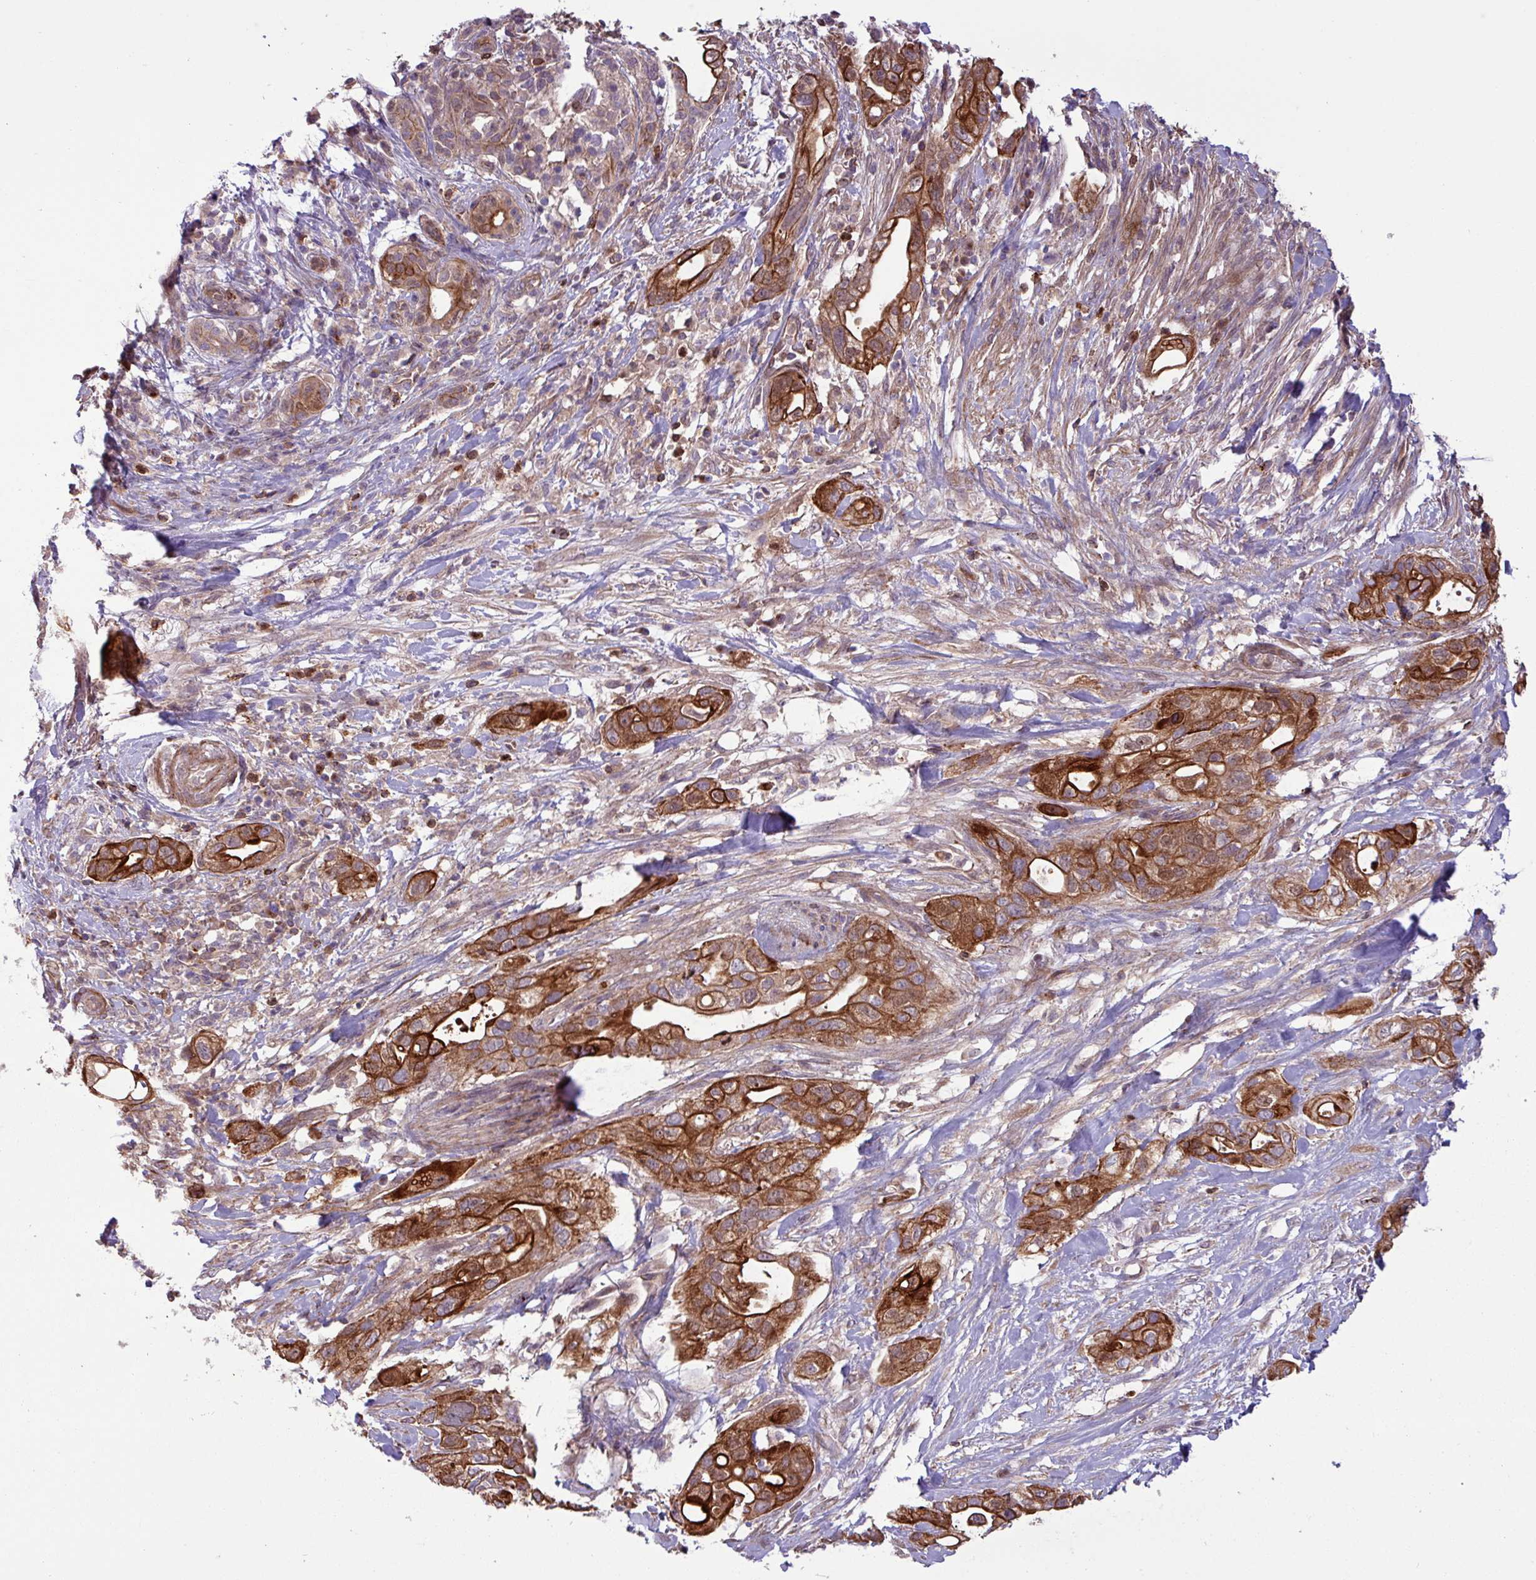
{"staining": {"intensity": "strong", "quantity": ">75%", "location": "cytoplasmic/membranous"}, "tissue": "pancreatic cancer", "cell_type": "Tumor cells", "image_type": "cancer", "snomed": [{"axis": "morphology", "description": "Adenocarcinoma, NOS"}, {"axis": "topography", "description": "Pancreas"}], "caption": "Protein expression analysis of pancreatic cancer reveals strong cytoplasmic/membranous positivity in approximately >75% of tumor cells. The staining was performed using DAB (3,3'-diaminobenzidine), with brown indicating positive protein expression. Nuclei are stained blue with hematoxylin.", "gene": "CNTRL", "patient": {"sex": "male", "age": 44}}